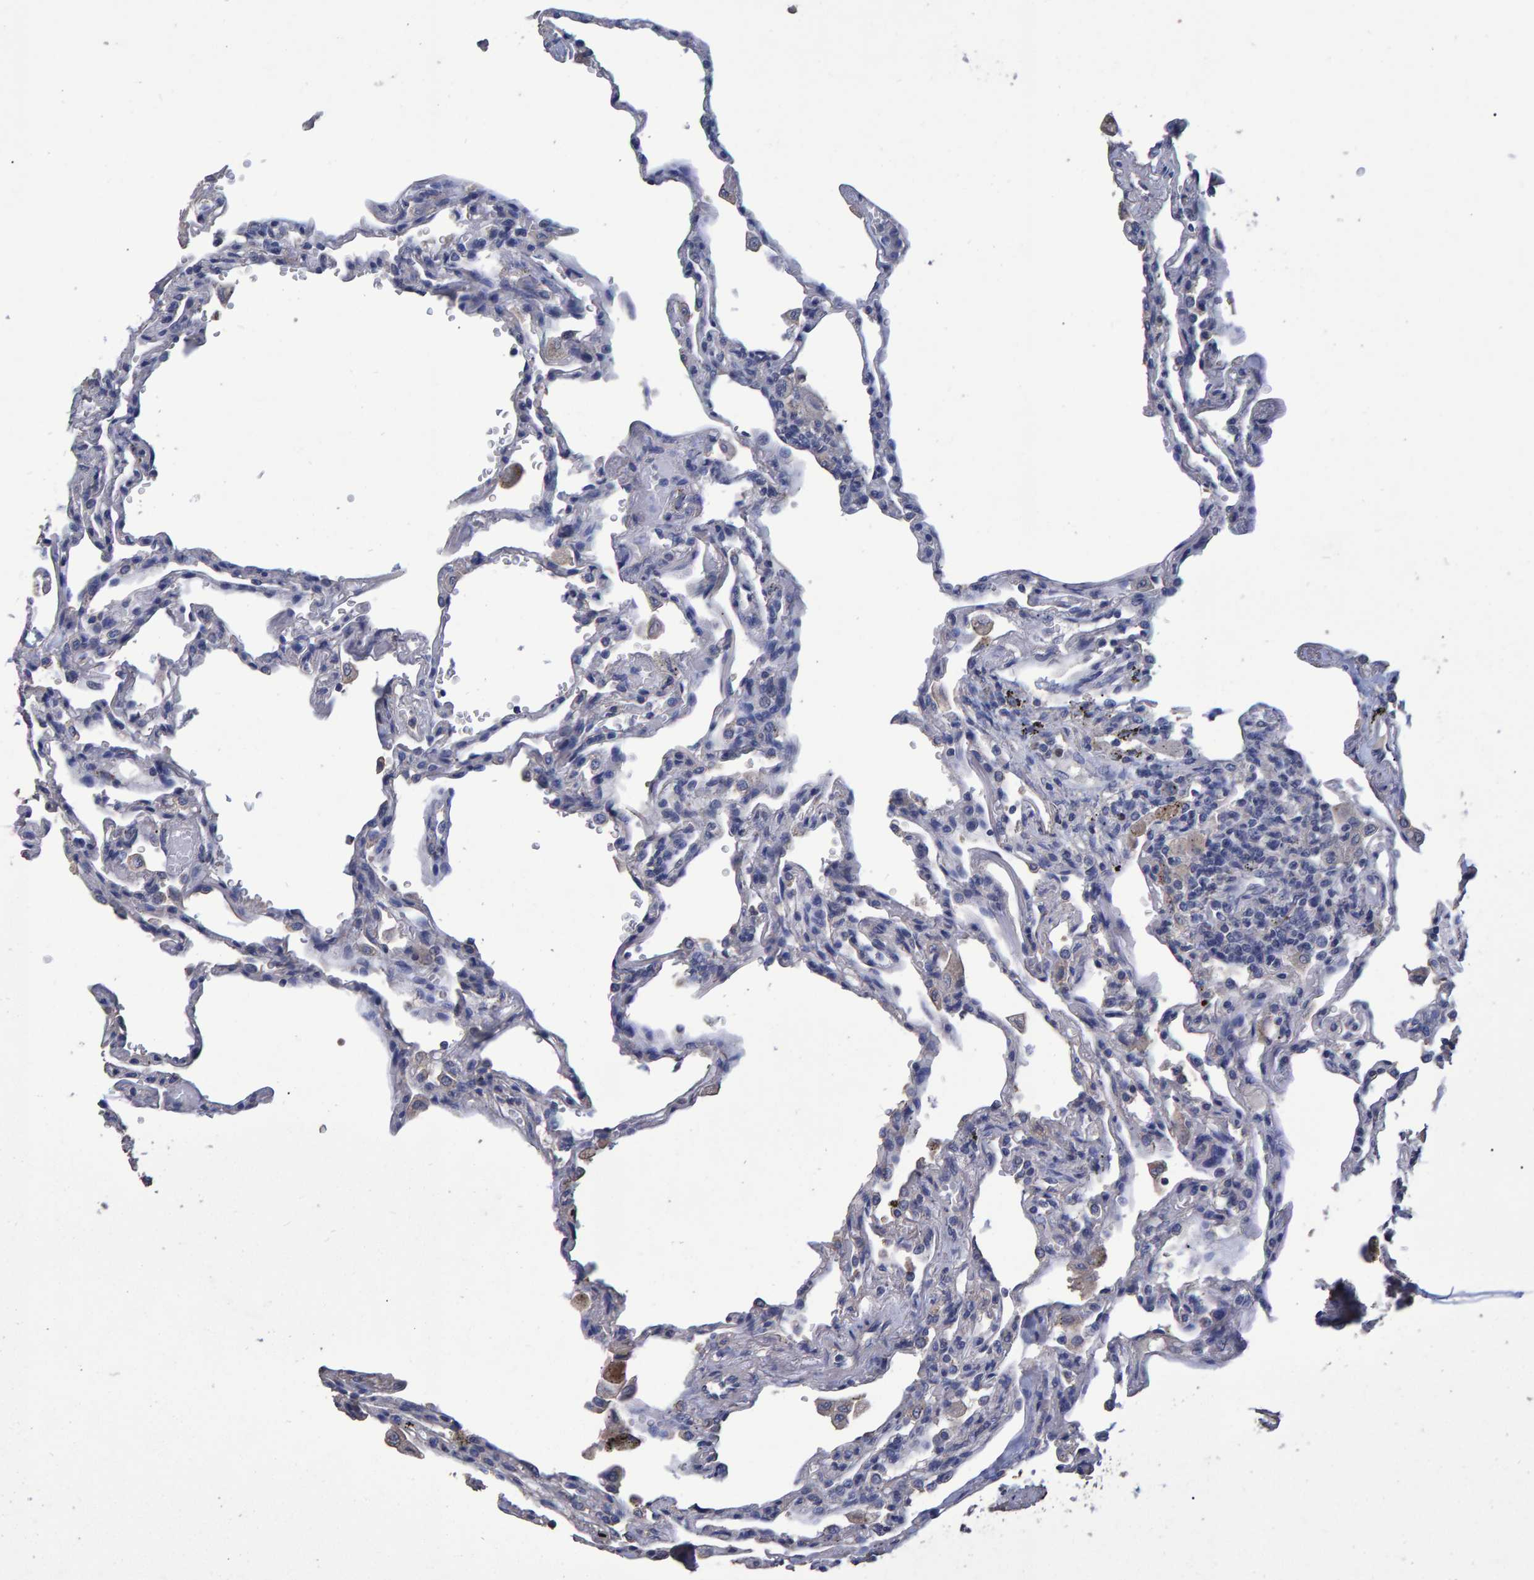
{"staining": {"intensity": "negative", "quantity": "none", "location": "none"}, "tissue": "lung", "cell_type": "Alveolar cells", "image_type": "normal", "snomed": [{"axis": "morphology", "description": "Normal tissue, NOS"}, {"axis": "topography", "description": "Lung"}], "caption": "Photomicrograph shows no protein positivity in alveolar cells of unremarkable lung.", "gene": "HEMGN", "patient": {"sex": "male", "age": 59}}